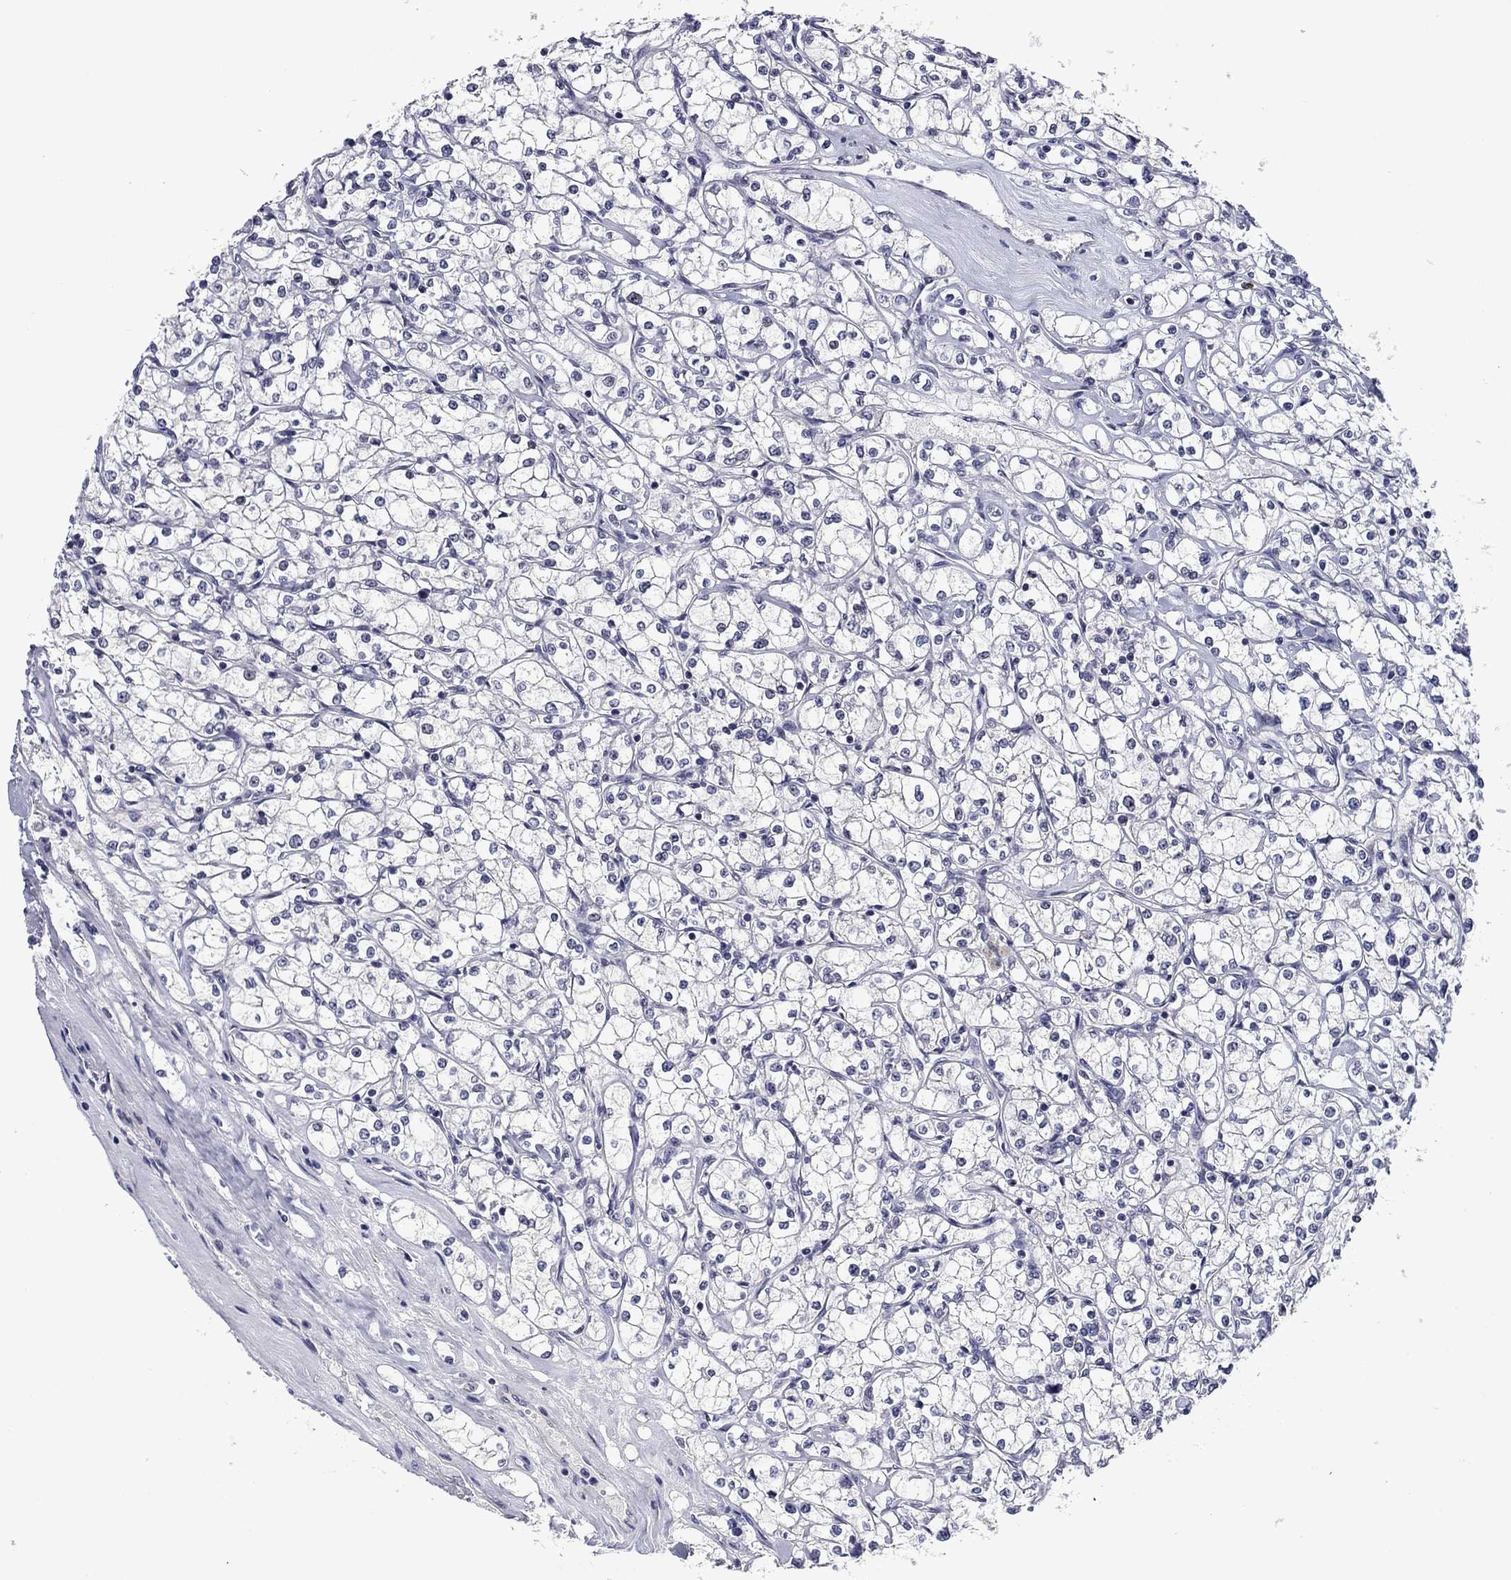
{"staining": {"intensity": "negative", "quantity": "none", "location": "none"}, "tissue": "renal cancer", "cell_type": "Tumor cells", "image_type": "cancer", "snomed": [{"axis": "morphology", "description": "Adenocarcinoma, NOS"}, {"axis": "topography", "description": "Kidney"}], "caption": "IHC histopathology image of neoplastic tissue: renal cancer stained with DAB demonstrates no significant protein positivity in tumor cells.", "gene": "SURF2", "patient": {"sex": "male", "age": 67}}